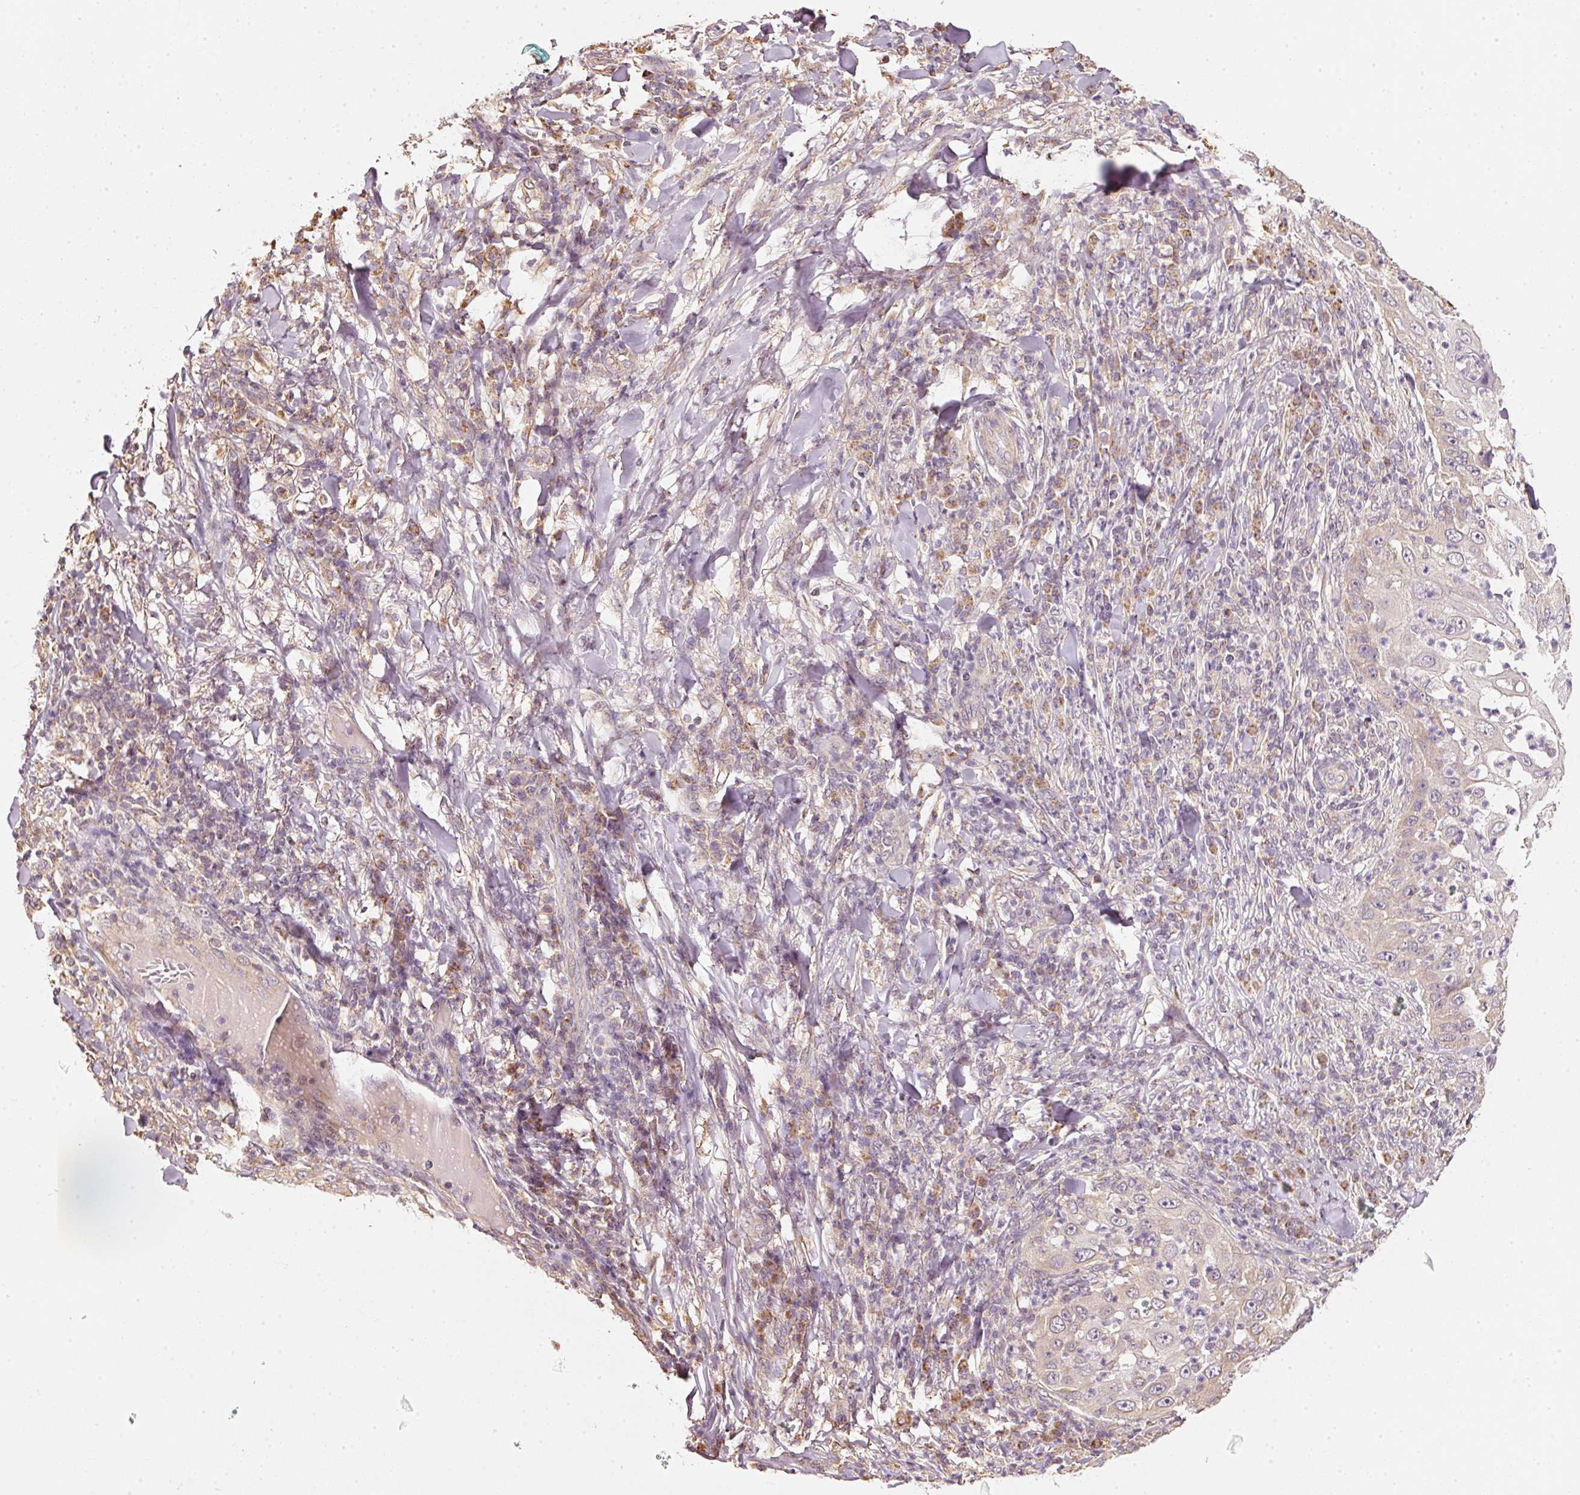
{"staining": {"intensity": "weak", "quantity": "<25%", "location": "cytoplasmic/membranous"}, "tissue": "skin cancer", "cell_type": "Tumor cells", "image_type": "cancer", "snomed": [{"axis": "morphology", "description": "Squamous cell carcinoma, NOS"}, {"axis": "topography", "description": "Skin"}], "caption": "Immunohistochemistry (IHC) histopathology image of skin cancer (squamous cell carcinoma) stained for a protein (brown), which exhibits no expression in tumor cells.", "gene": "RAB35", "patient": {"sex": "female", "age": 44}}